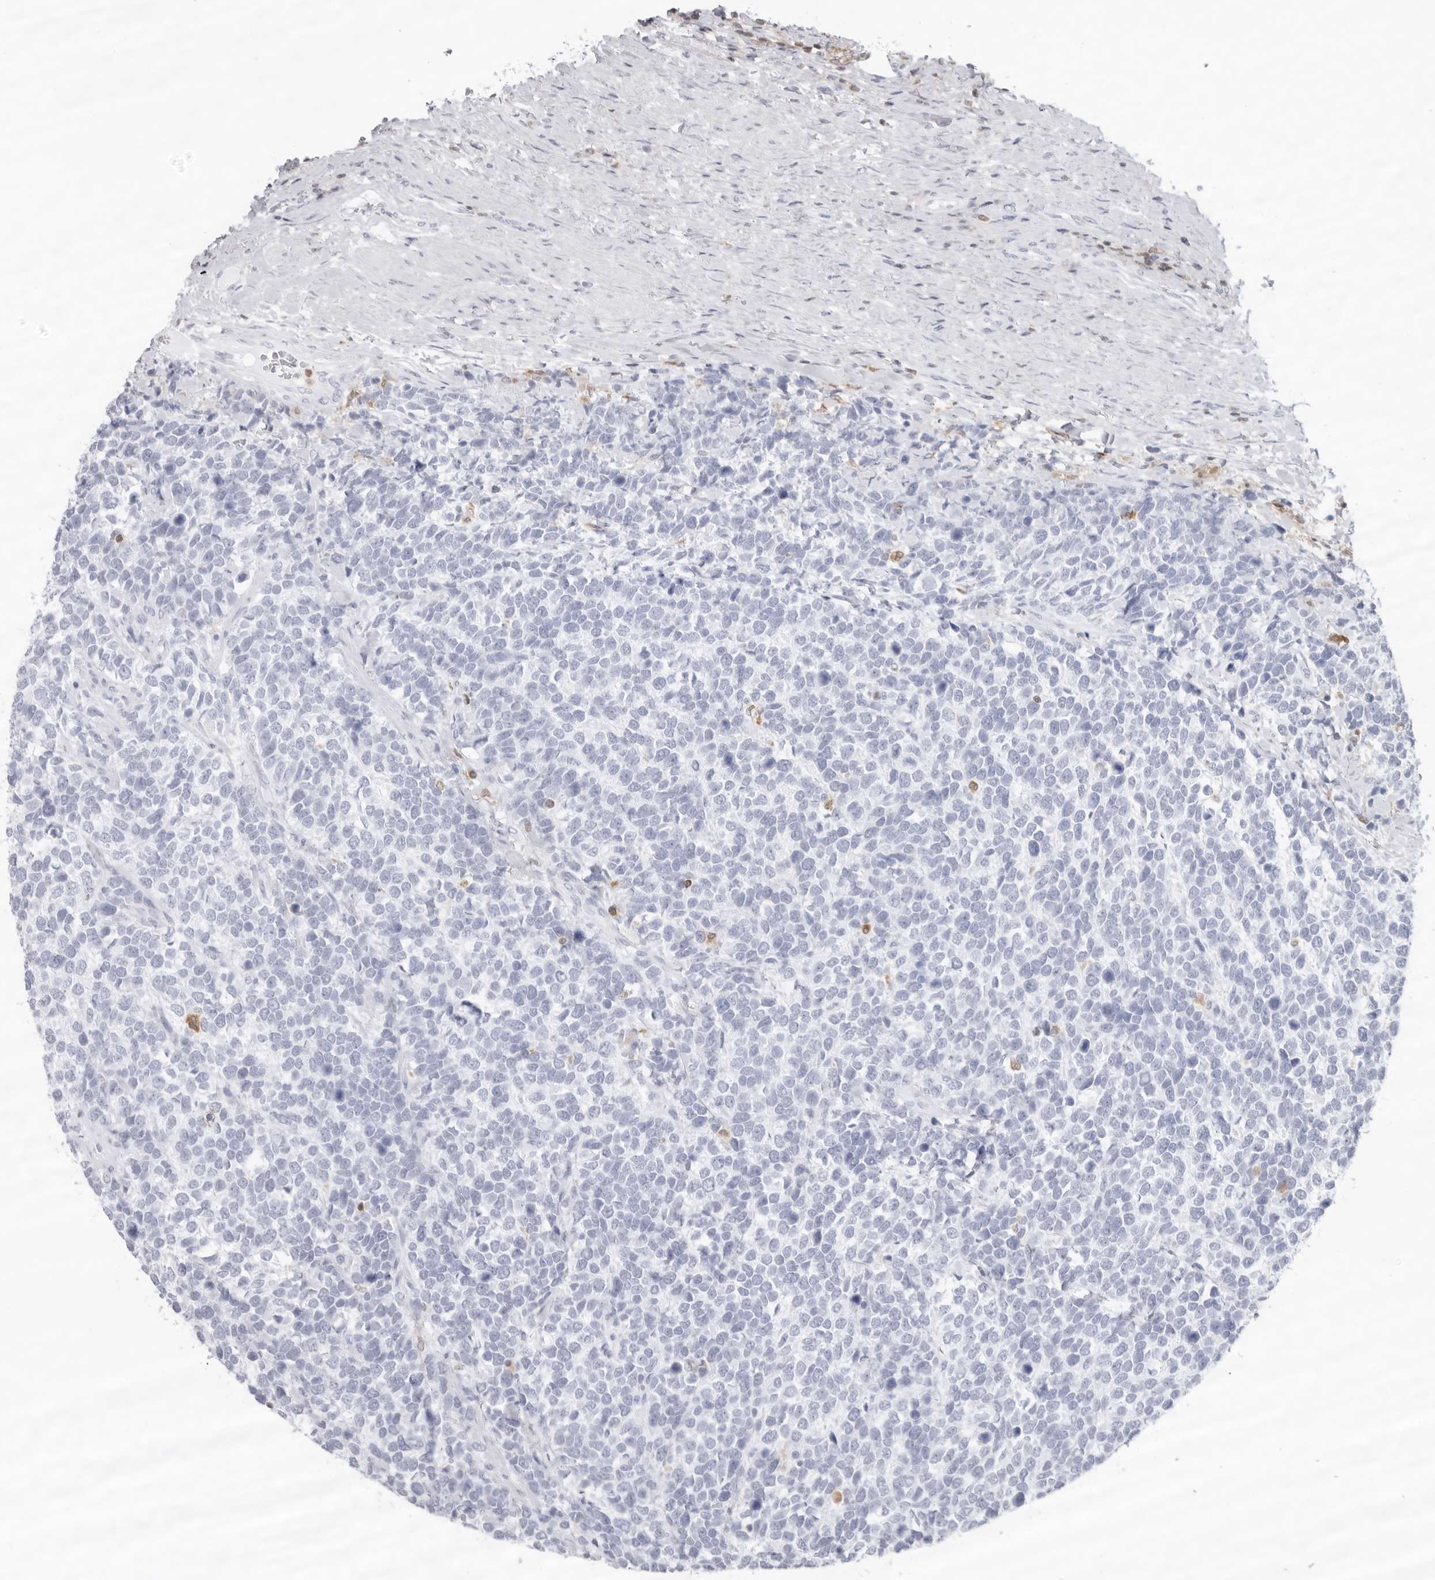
{"staining": {"intensity": "negative", "quantity": "none", "location": "none"}, "tissue": "urothelial cancer", "cell_type": "Tumor cells", "image_type": "cancer", "snomed": [{"axis": "morphology", "description": "Urothelial carcinoma, High grade"}, {"axis": "topography", "description": "Urinary bladder"}], "caption": "Tumor cells show no significant positivity in high-grade urothelial carcinoma.", "gene": "FMNL1", "patient": {"sex": "female", "age": 82}}